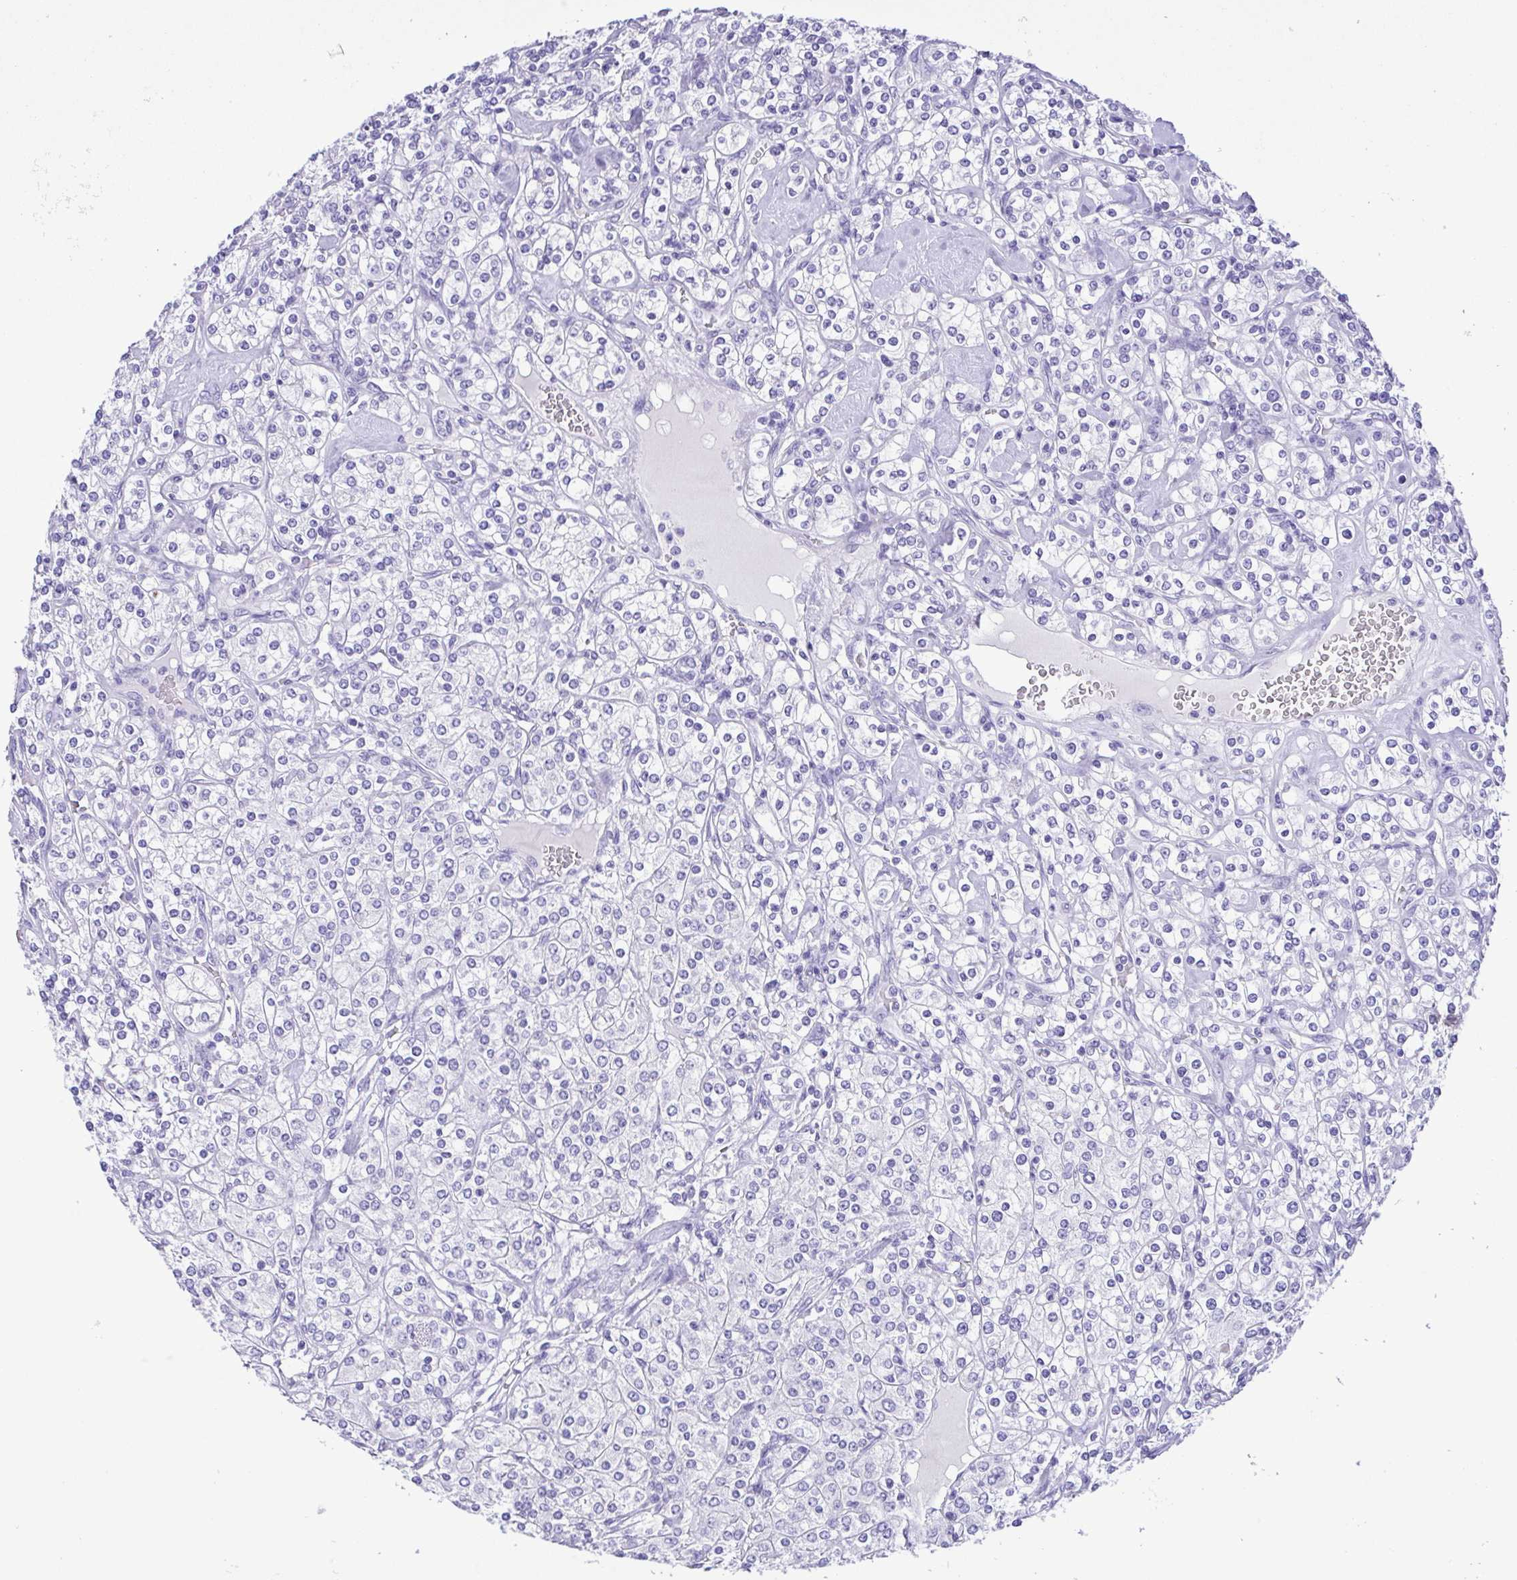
{"staining": {"intensity": "negative", "quantity": "none", "location": "none"}, "tissue": "renal cancer", "cell_type": "Tumor cells", "image_type": "cancer", "snomed": [{"axis": "morphology", "description": "Adenocarcinoma, NOS"}, {"axis": "topography", "description": "Kidney"}], "caption": "A photomicrograph of human renal adenocarcinoma is negative for staining in tumor cells.", "gene": "OVGP1", "patient": {"sex": "male", "age": 77}}